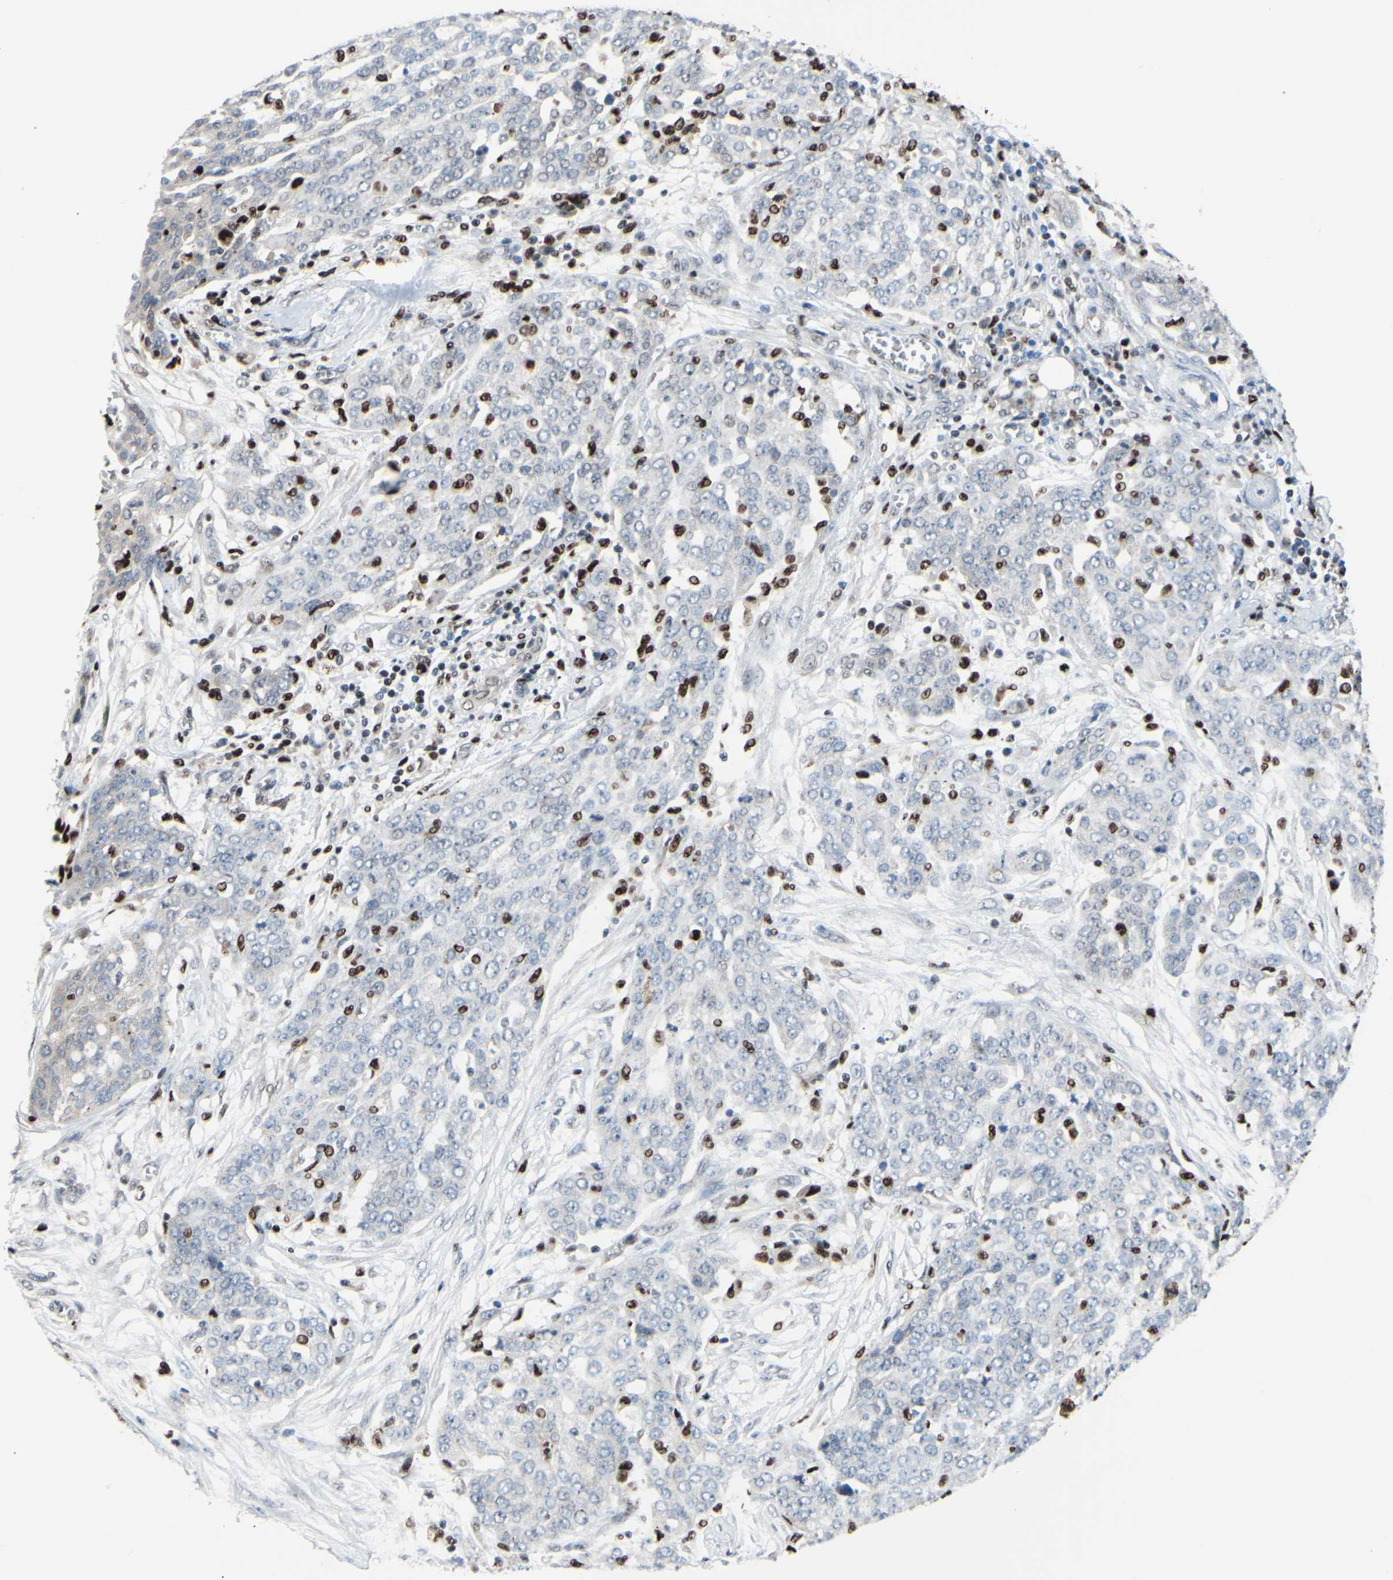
{"staining": {"intensity": "weak", "quantity": "<25%", "location": "cytoplasmic/membranous"}, "tissue": "ovarian cancer", "cell_type": "Tumor cells", "image_type": "cancer", "snomed": [{"axis": "morphology", "description": "Cystadenocarcinoma, serous, NOS"}, {"axis": "topography", "description": "Soft tissue"}, {"axis": "topography", "description": "Ovary"}], "caption": "Micrograph shows no protein staining in tumor cells of serous cystadenocarcinoma (ovarian) tissue.", "gene": "EED", "patient": {"sex": "female", "age": 57}}